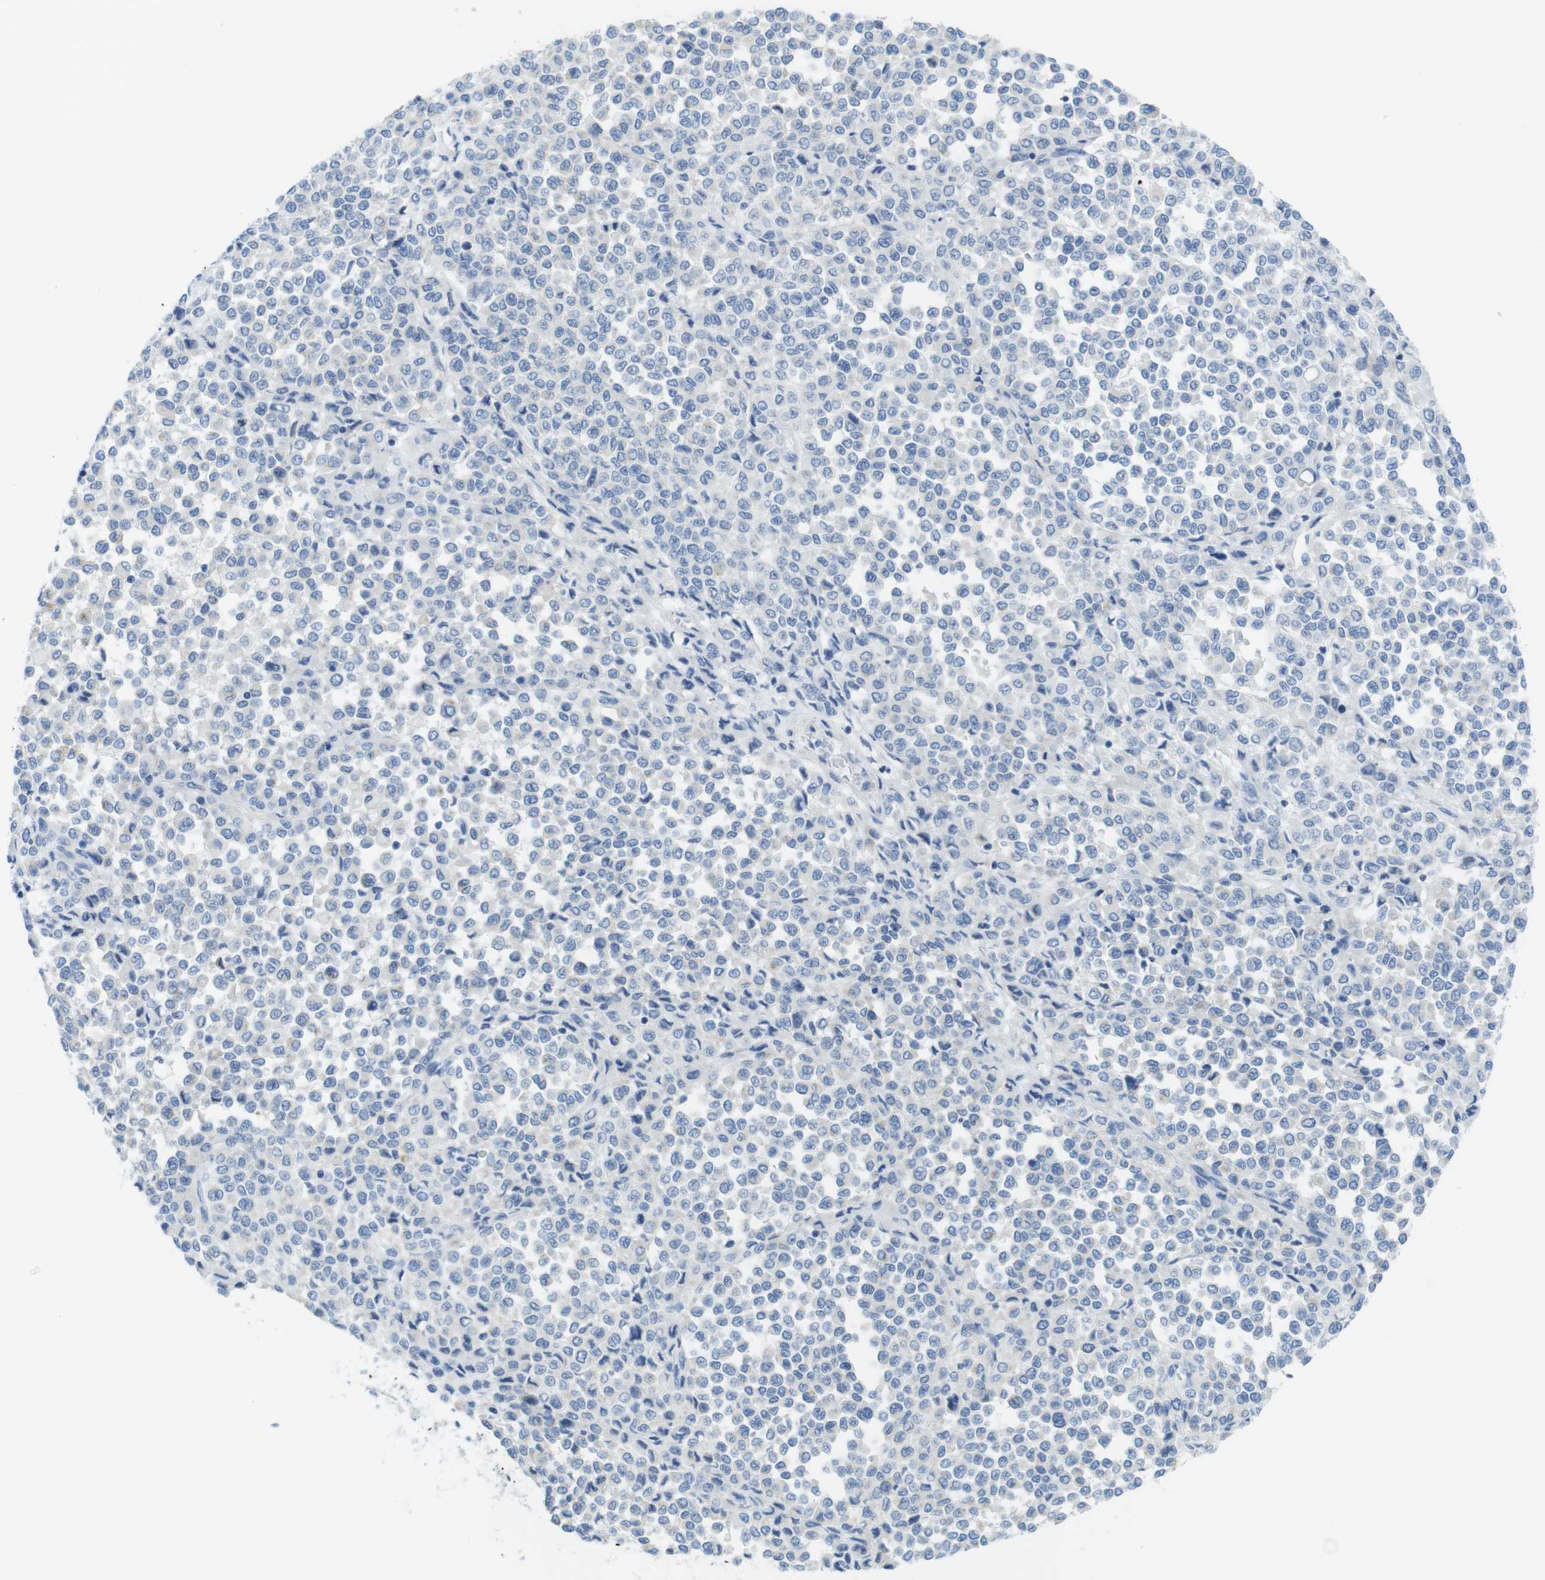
{"staining": {"intensity": "negative", "quantity": "none", "location": "none"}, "tissue": "melanoma", "cell_type": "Tumor cells", "image_type": "cancer", "snomed": [{"axis": "morphology", "description": "Malignant melanoma, Metastatic site"}, {"axis": "topography", "description": "Pancreas"}], "caption": "The IHC micrograph has no significant expression in tumor cells of melanoma tissue.", "gene": "ASIC5", "patient": {"sex": "female", "age": 30}}